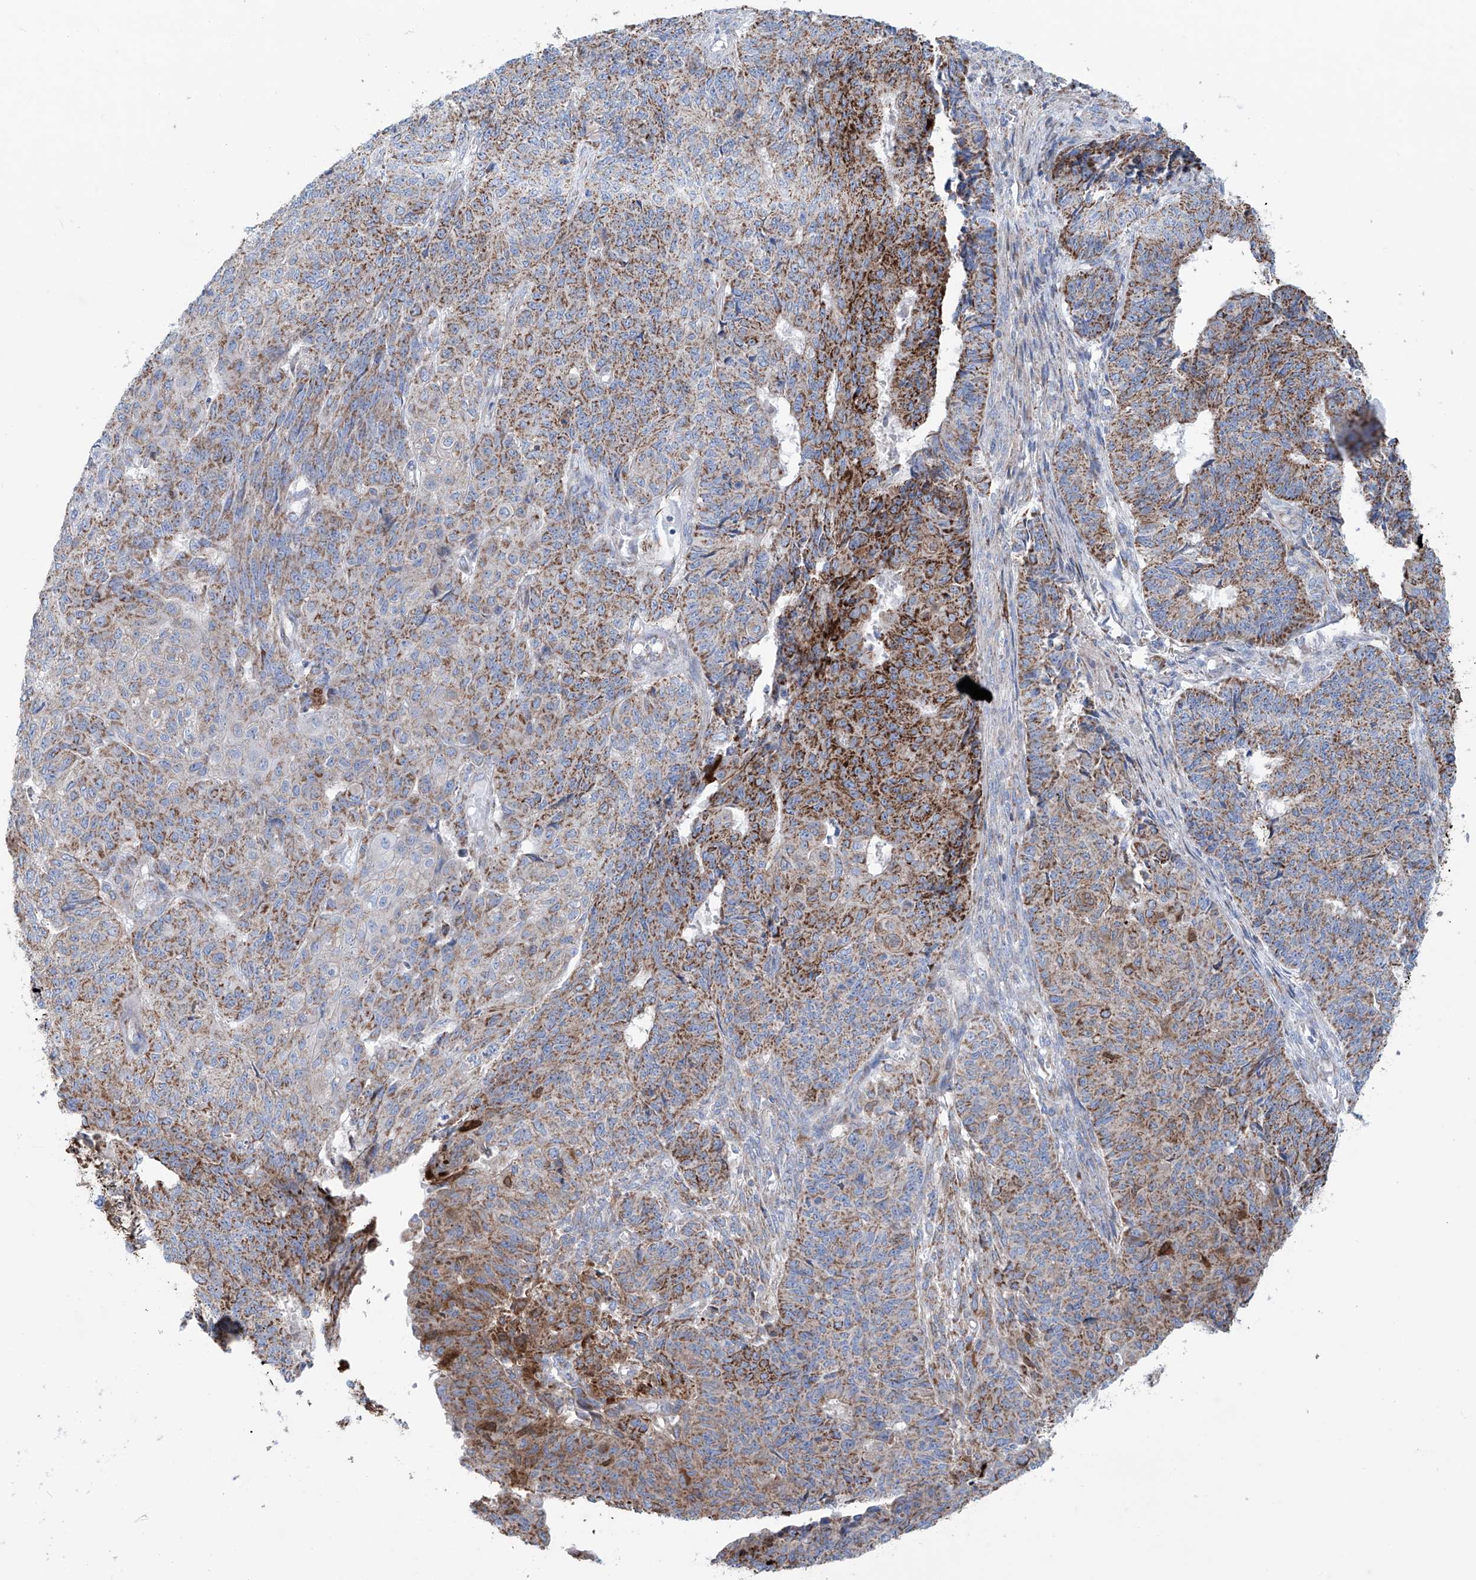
{"staining": {"intensity": "strong", "quantity": "25%-75%", "location": "cytoplasmic/membranous"}, "tissue": "endometrial cancer", "cell_type": "Tumor cells", "image_type": "cancer", "snomed": [{"axis": "morphology", "description": "Adenocarcinoma, NOS"}, {"axis": "topography", "description": "Endometrium"}], "caption": "There is high levels of strong cytoplasmic/membranous staining in tumor cells of adenocarcinoma (endometrial), as demonstrated by immunohistochemical staining (brown color).", "gene": "ALDH6A1", "patient": {"sex": "female", "age": 32}}